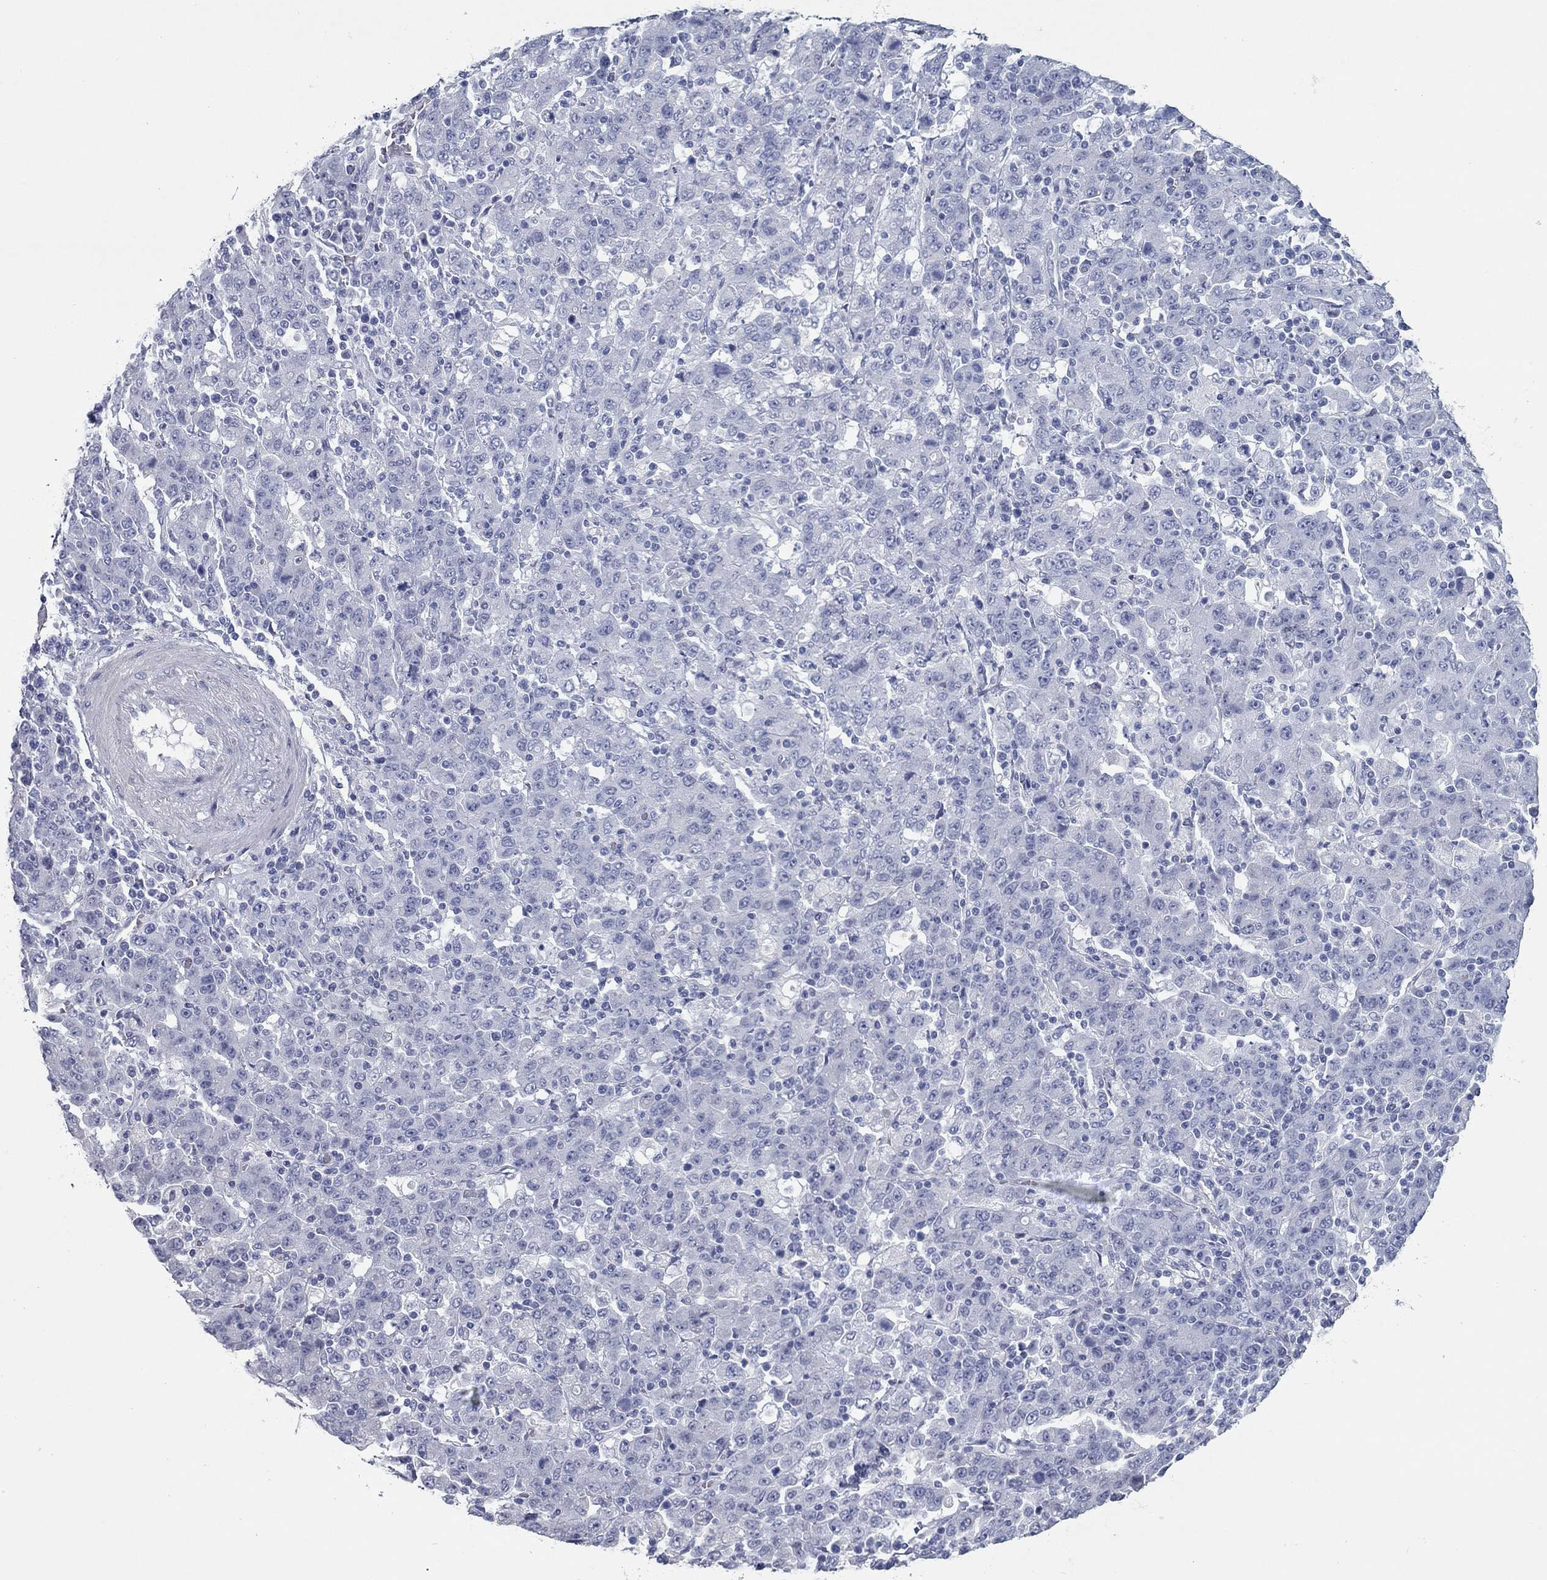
{"staining": {"intensity": "negative", "quantity": "none", "location": "none"}, "tissue": "stomach cancer", "cell_type": "Tumor cells", "image_type": "cancer", "snomed": [{"axis": "morphology", "description": "Adenocarcinoma, NOS"}, {"axis": "topography", "description": "Stomach, upper"}], "caption": "There is no significant expression in tumor cells of stomach adenocarcinoma.", "gene": "KIRREL2", "patient": {"sex": "male", "age": 69}}